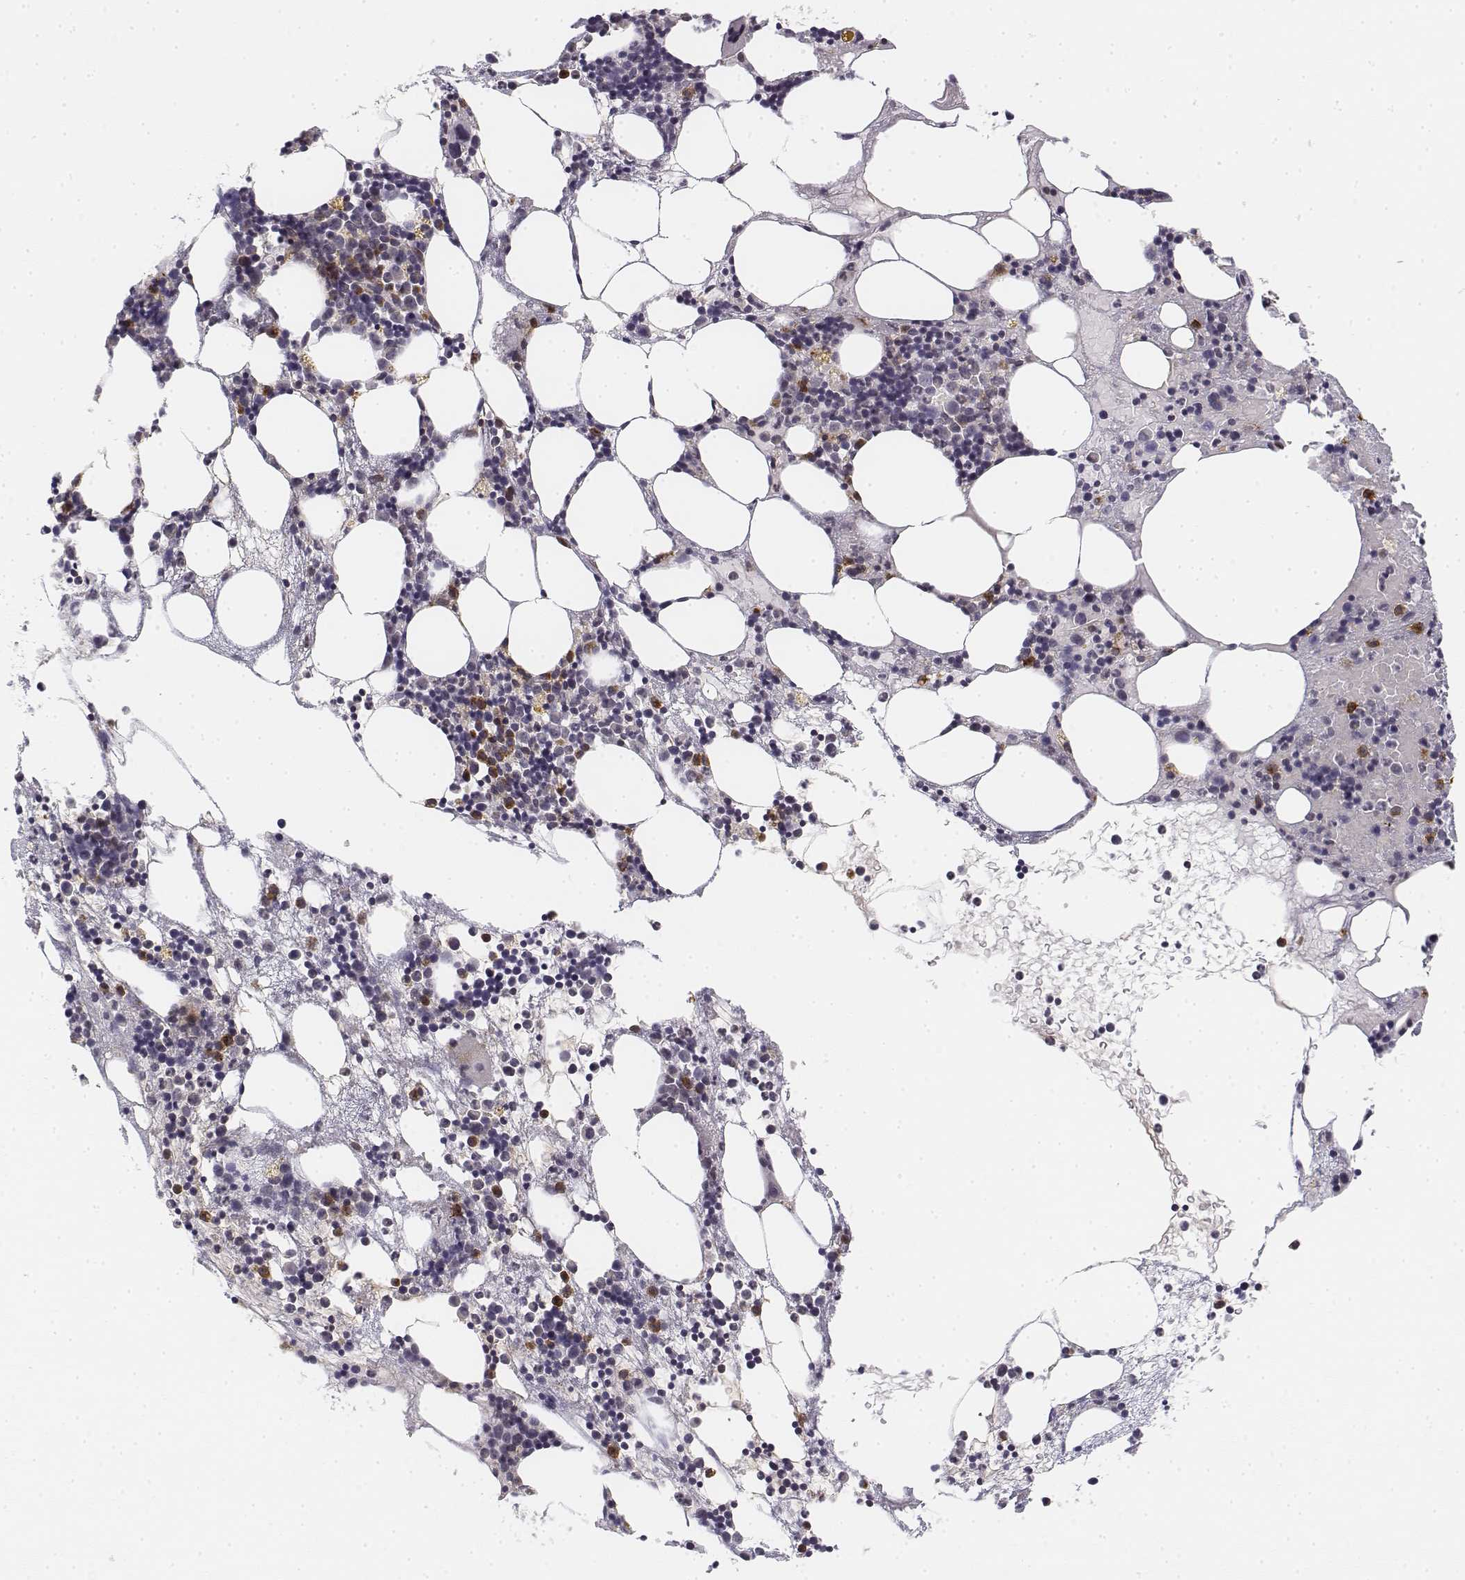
{"staining": {"intensity": "moderate", "quantity": "<25%", "location": "cytoplasmic/membranous"}, "tissue": "bone marrow", "cell_type": "Hematopoietic cells", "image_type": "normal", "snomed": [{"axis": "morphology", "description": "Normal tissue, NOS"}, {"axis": "topography", "description": "Bone marrow"}], "caption": "Immunohistochemistry (IHC) of normal human bone marrow demonstrates low levels of moderate cytoplasmic/membranous staining in approximately <25% of hematopoietic cells.", "gene": "CD14", "patient": {"sex": "male", "age": 54}}